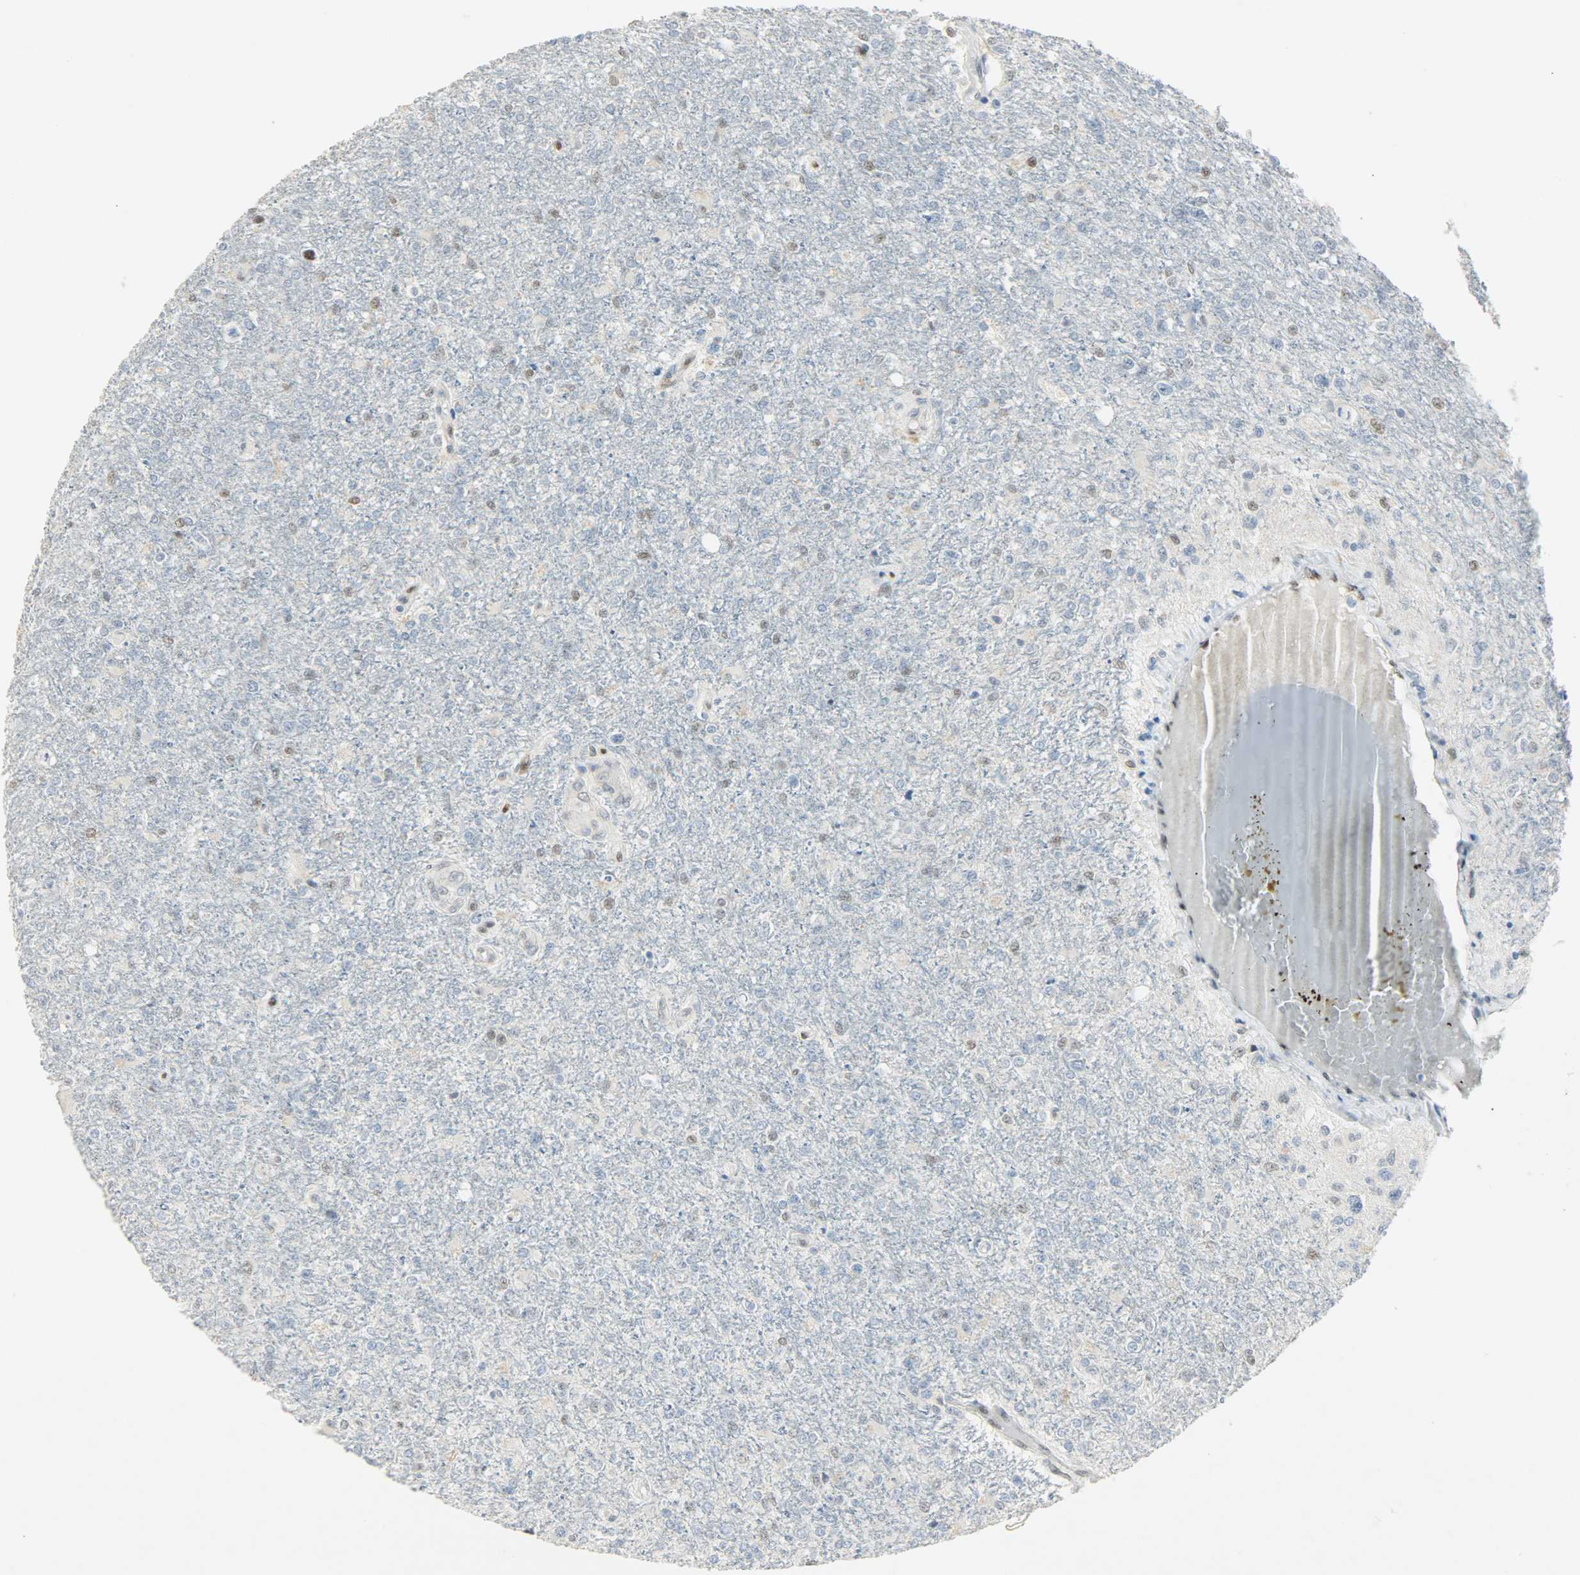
{"staining": {"intensity": "weak", "quantity": "<25%", "location": "nuclear"}, "tissue": "glioma", "cell_type": "Tumor cells", "image_type": "cancer", "snomed": [{"axis": "morphology", "description": "Glioma, malignant, High grade"}, {"axis": "topography", "description": "Cerebral cortex"}], "caption": "Malignant glioma (high-grade) stained for a protein using immunohistochemistry exhibits no staining tumor cells.", "gene": "PPARG", "patient": {"sex": "male", "age": 76}}